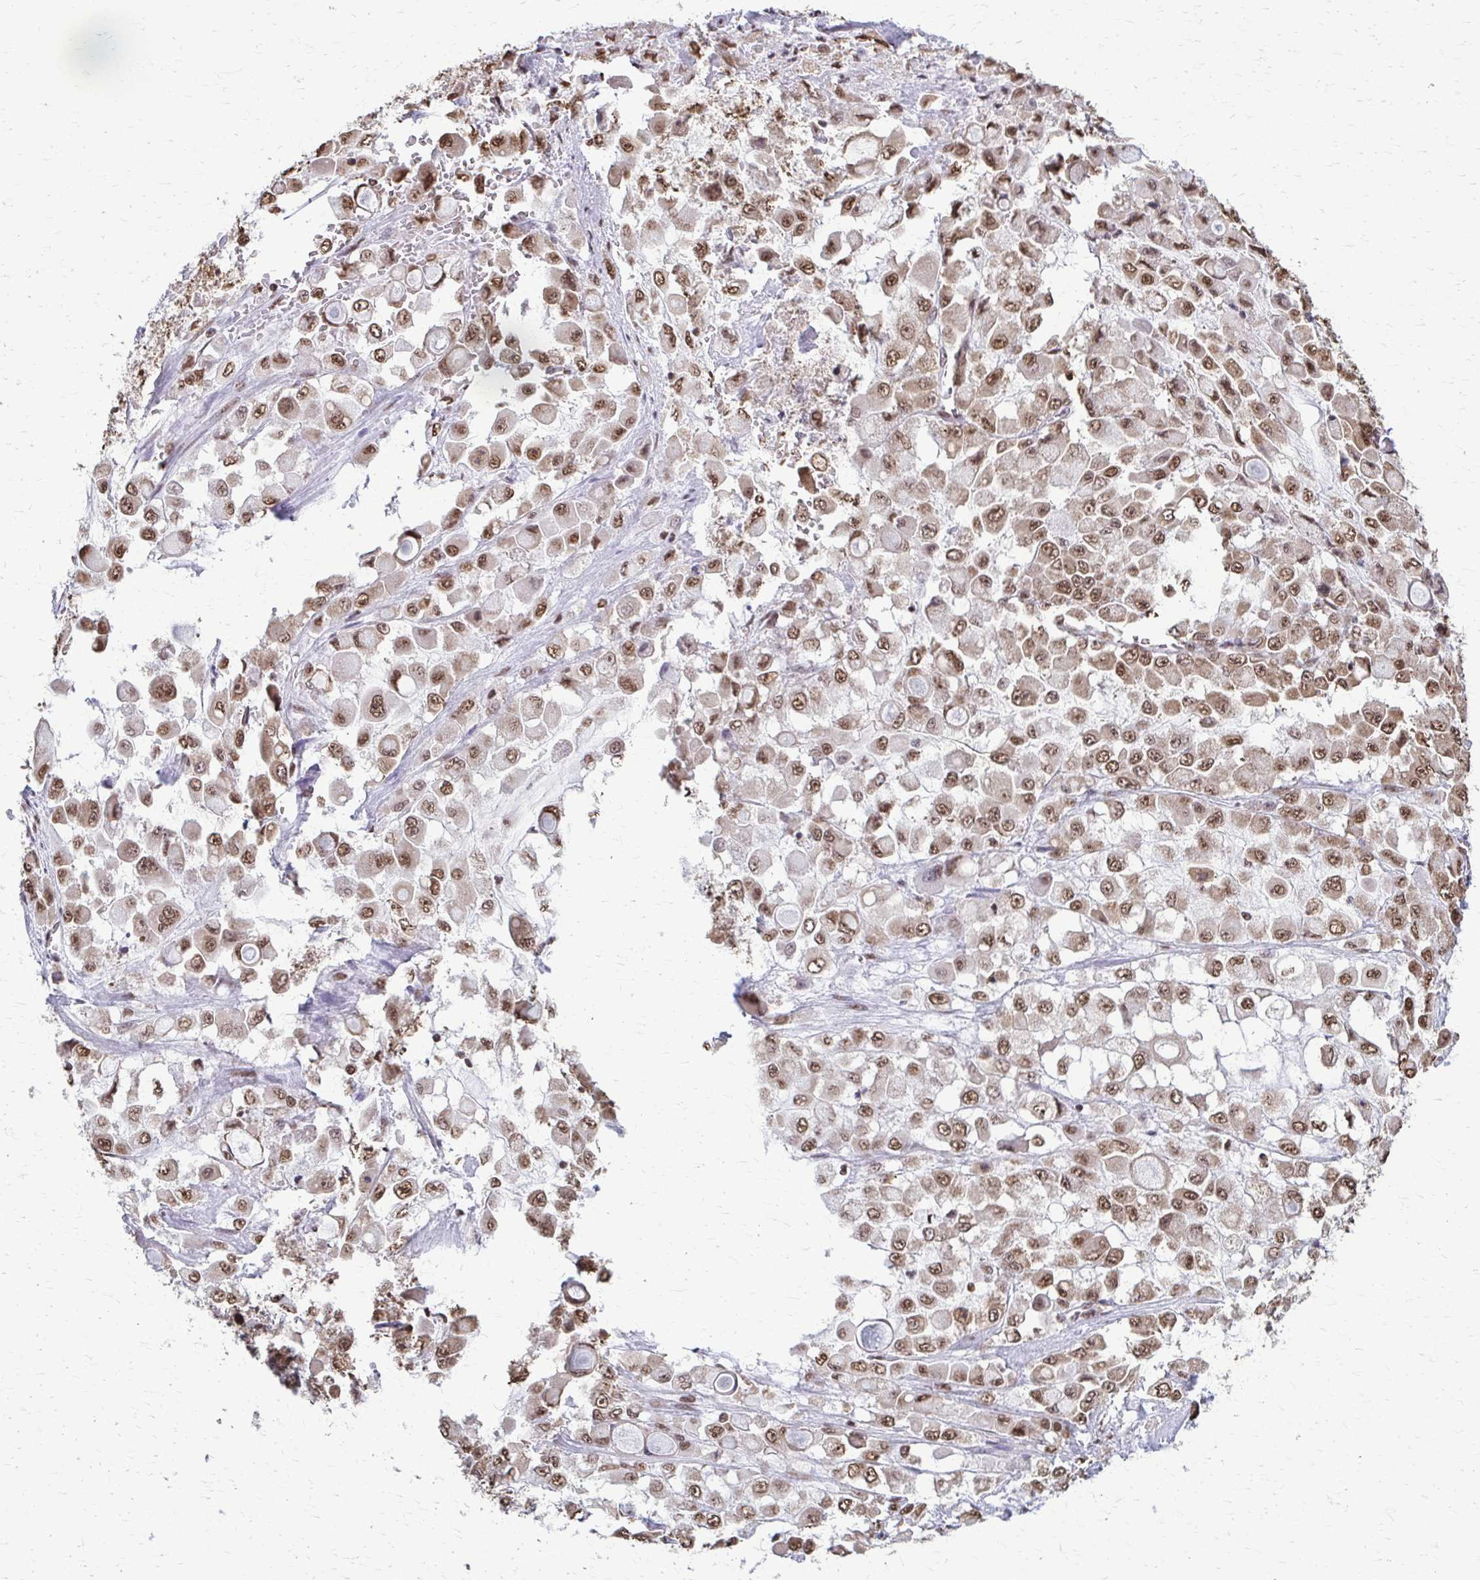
{"staining": {"intensity": "moderate", "quantity": ">75%", "location": "nuclear"}, "tissue": "stomach cancer", "cell_type": "Tumor cells", "image_type": "cancer", "snomed": [{"axis": "morphology", "description": "Adenocarcinoma, NOS"}, {"axis": "topography", "description": "Stomach"}], "caption": "Stomach adenocarcinoma was stained to show a protein in brown. There is medium levels of moderate nuclear positivity in approximately >75% of tumor cells. The protein is stained brown, and the nuclei are stained in blue (DAB (3,3'-diaminobenzidine) IHC with brightfield microscopy, high magnification).", "gene": "SNRPA", "patient": {"sex": "female", "age": 76}}